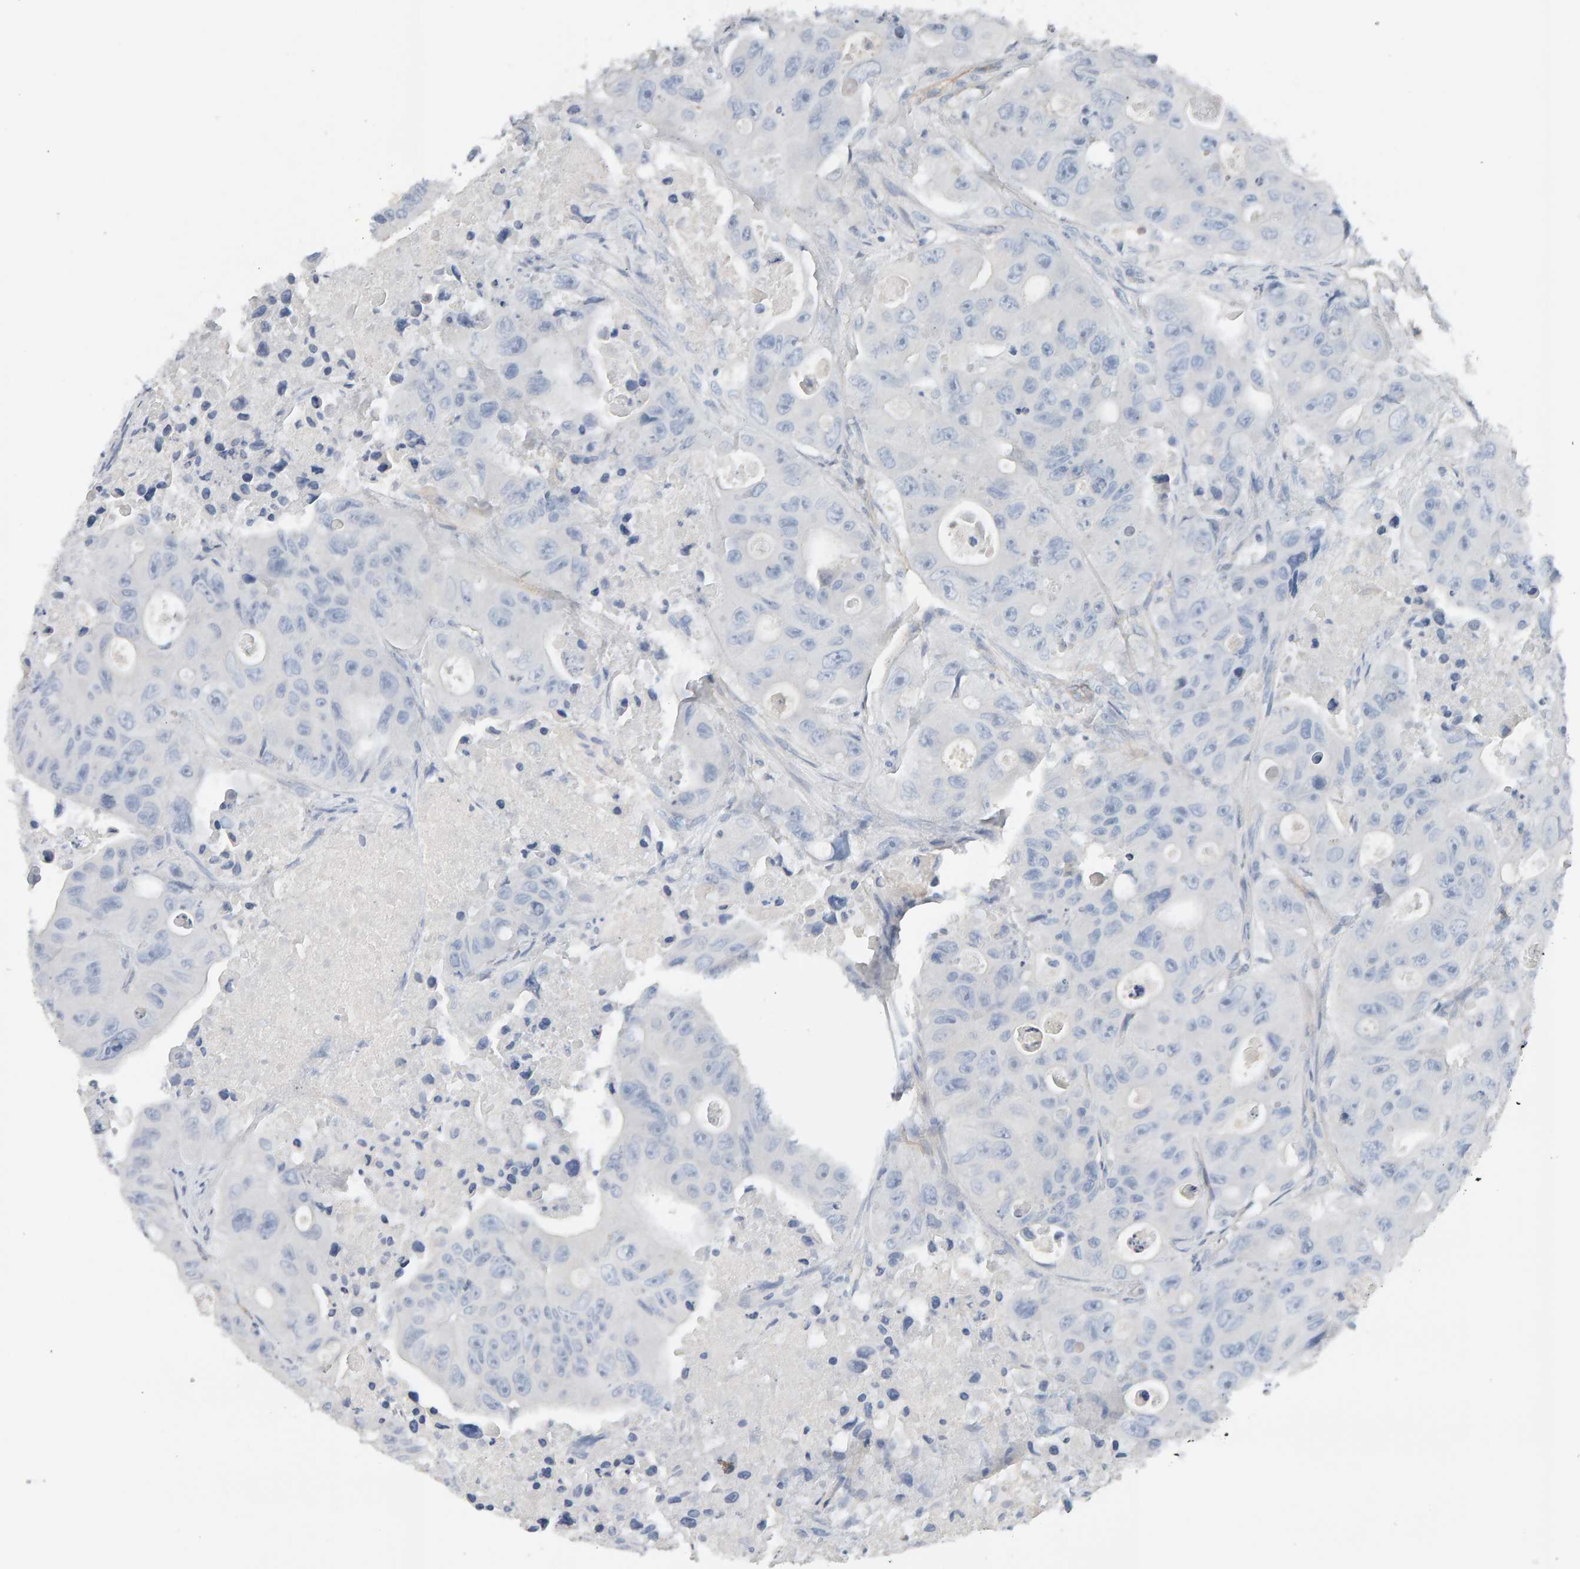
{"staining": {"intensity": "negative", "quantity": "none", "location": "none"}, "tissue": "colorectal cancer", "cell_type": "Tumor cells", "image_type": "cancer", "snomed": [{"axis": "morphology", "description": "Adenocarcinoma, NOS"}, {"axis": "topography", "description": "Colon"}], "caption": "DAB (3,3'-diaminobenzidine) immunohistochemical staining of human colorectal cancer (adenocarcinoma) exhibits no significant staining in tumor cells.", "gene": "FYN", "patient": {"sex": "female", "age": 46}}